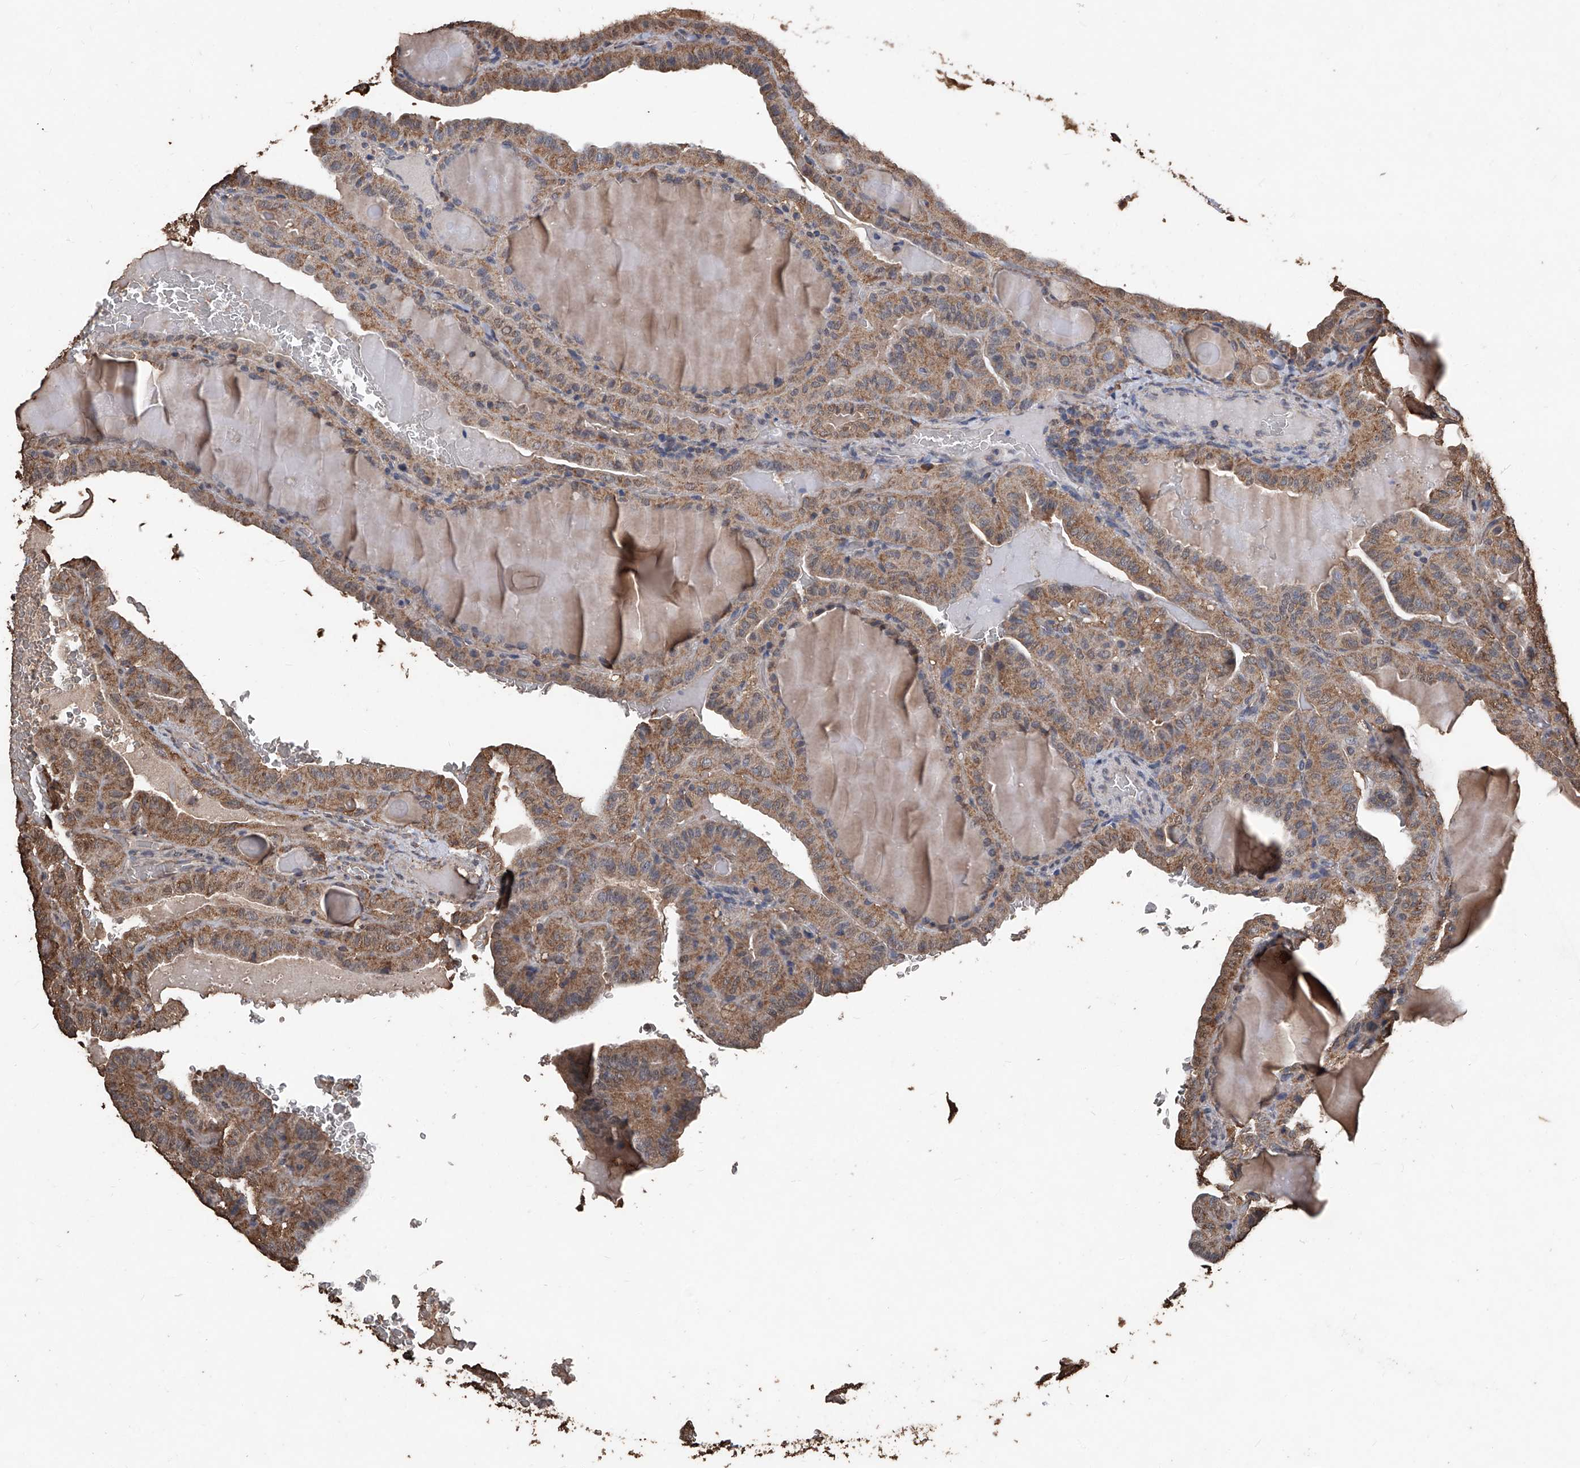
{"staining": {"intensity": "moderate", "quantity": ">75%", "location": "cytoplasmic/membranous"}, "tissue": "thyroid cancer", "cell_type": "Tumor cells", "image_type": "cancer", "snomed": [{"axis": "morphology", "description": "Papillary adenocarcinoma, NOS"}, {"axis": "topography", "description": "Thyroid gland"}], "caption": "Human thyroid cancer (papillary adenocarcinoma) stained with a protein marker displays moderate staining in tumor cells.", "gene": "STARD7", "patient": {"sex": "male", "age": 77}}